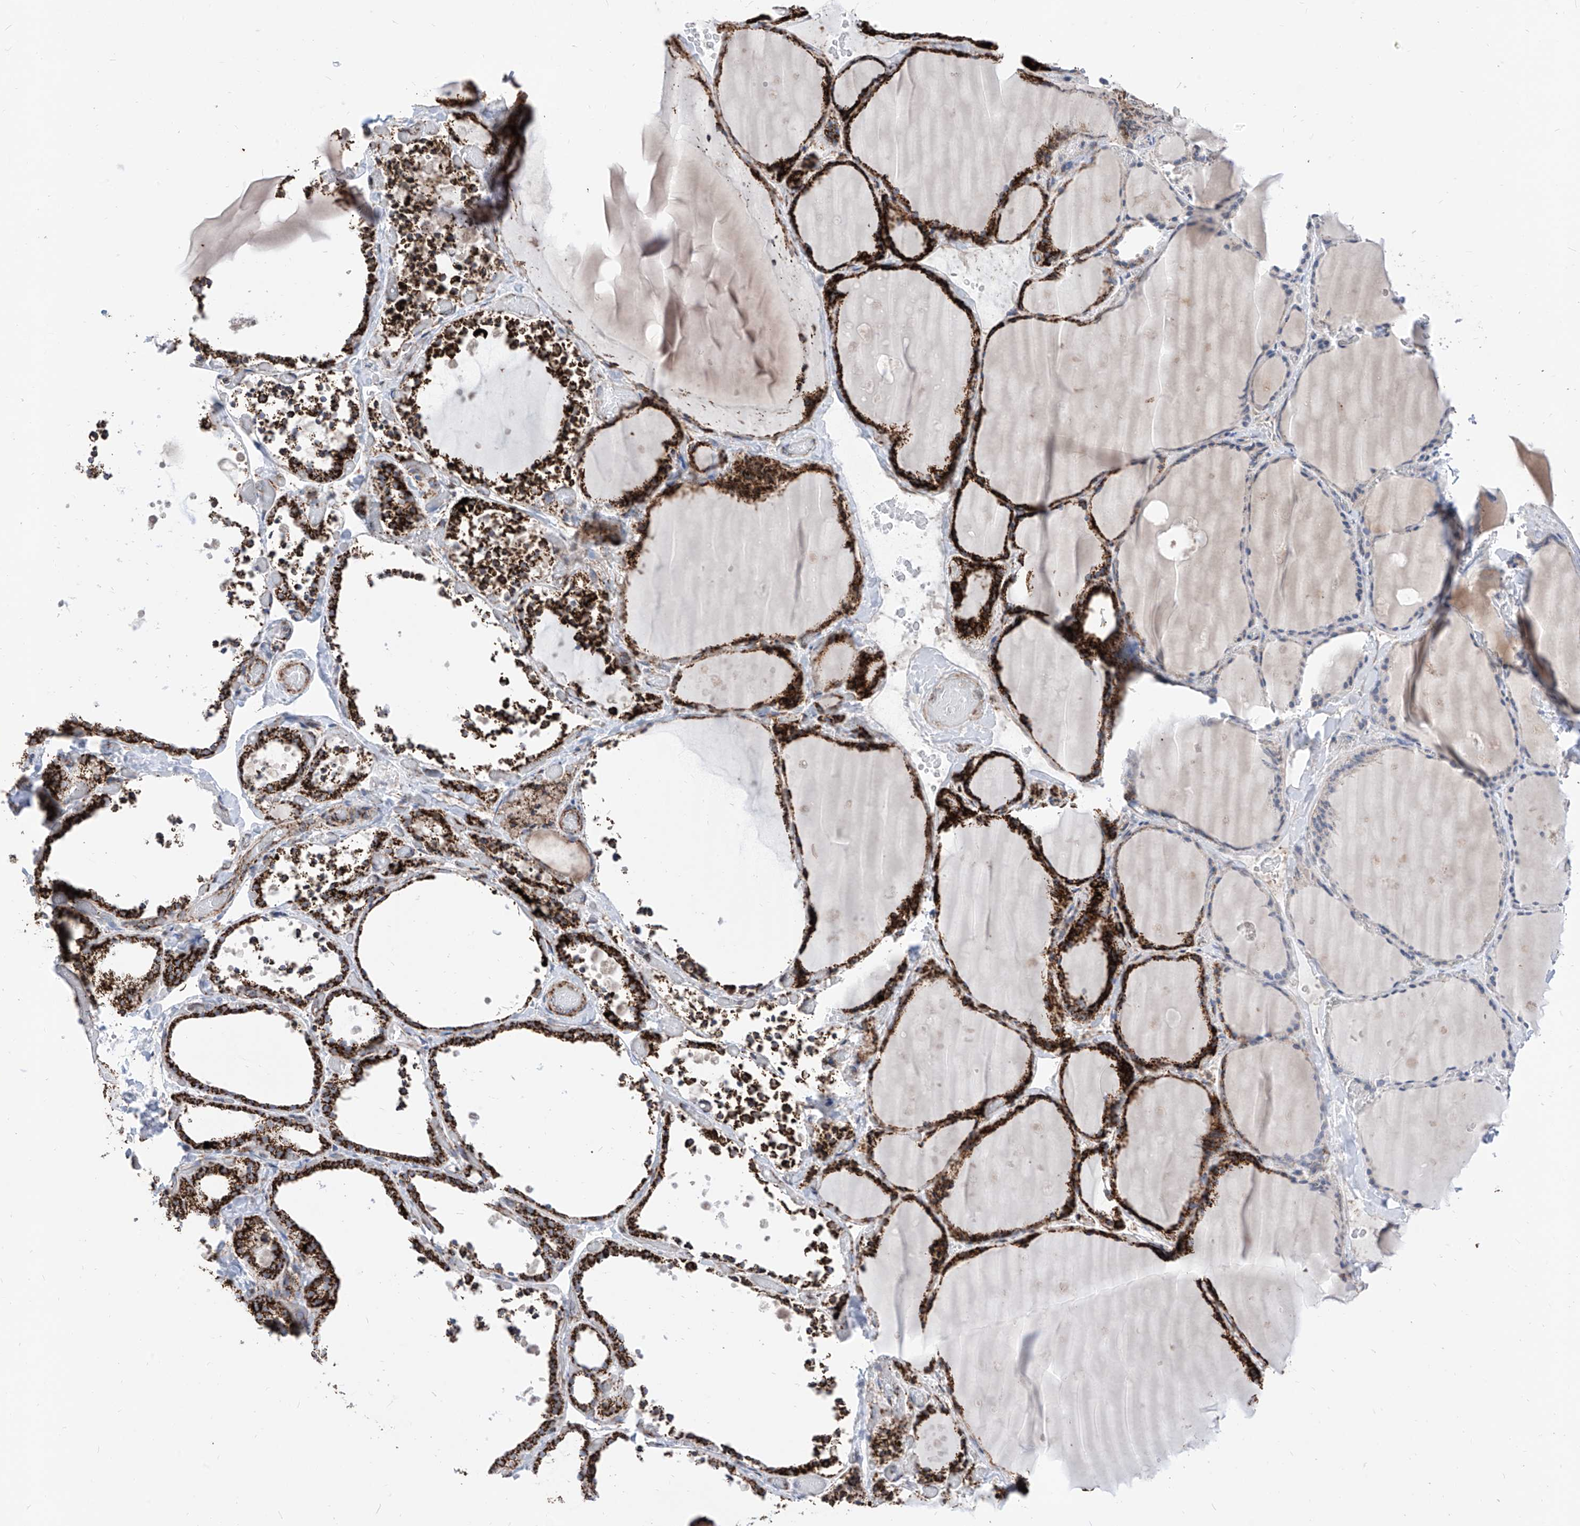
{"staining": {"intensity": "strong", "quantity": ">75%", "location": "cytoplasmic/membranous"}, "tissue": "thyroid gland", "cell_type": "Glandular cells", "image_type": "normal", "snomed": [{"axis": "morphology", "description": "Normal tissue, NOS"}, {"axis": "topography", "description": "Thyroid gland"}], "caption": "The immunohistochemical stain highlights strong cytoplasmic/membranous positivity in glandular cells of normal thyroid gland.", "gene": "COX5B", "patient": {"sex": "female", "age": 44}}